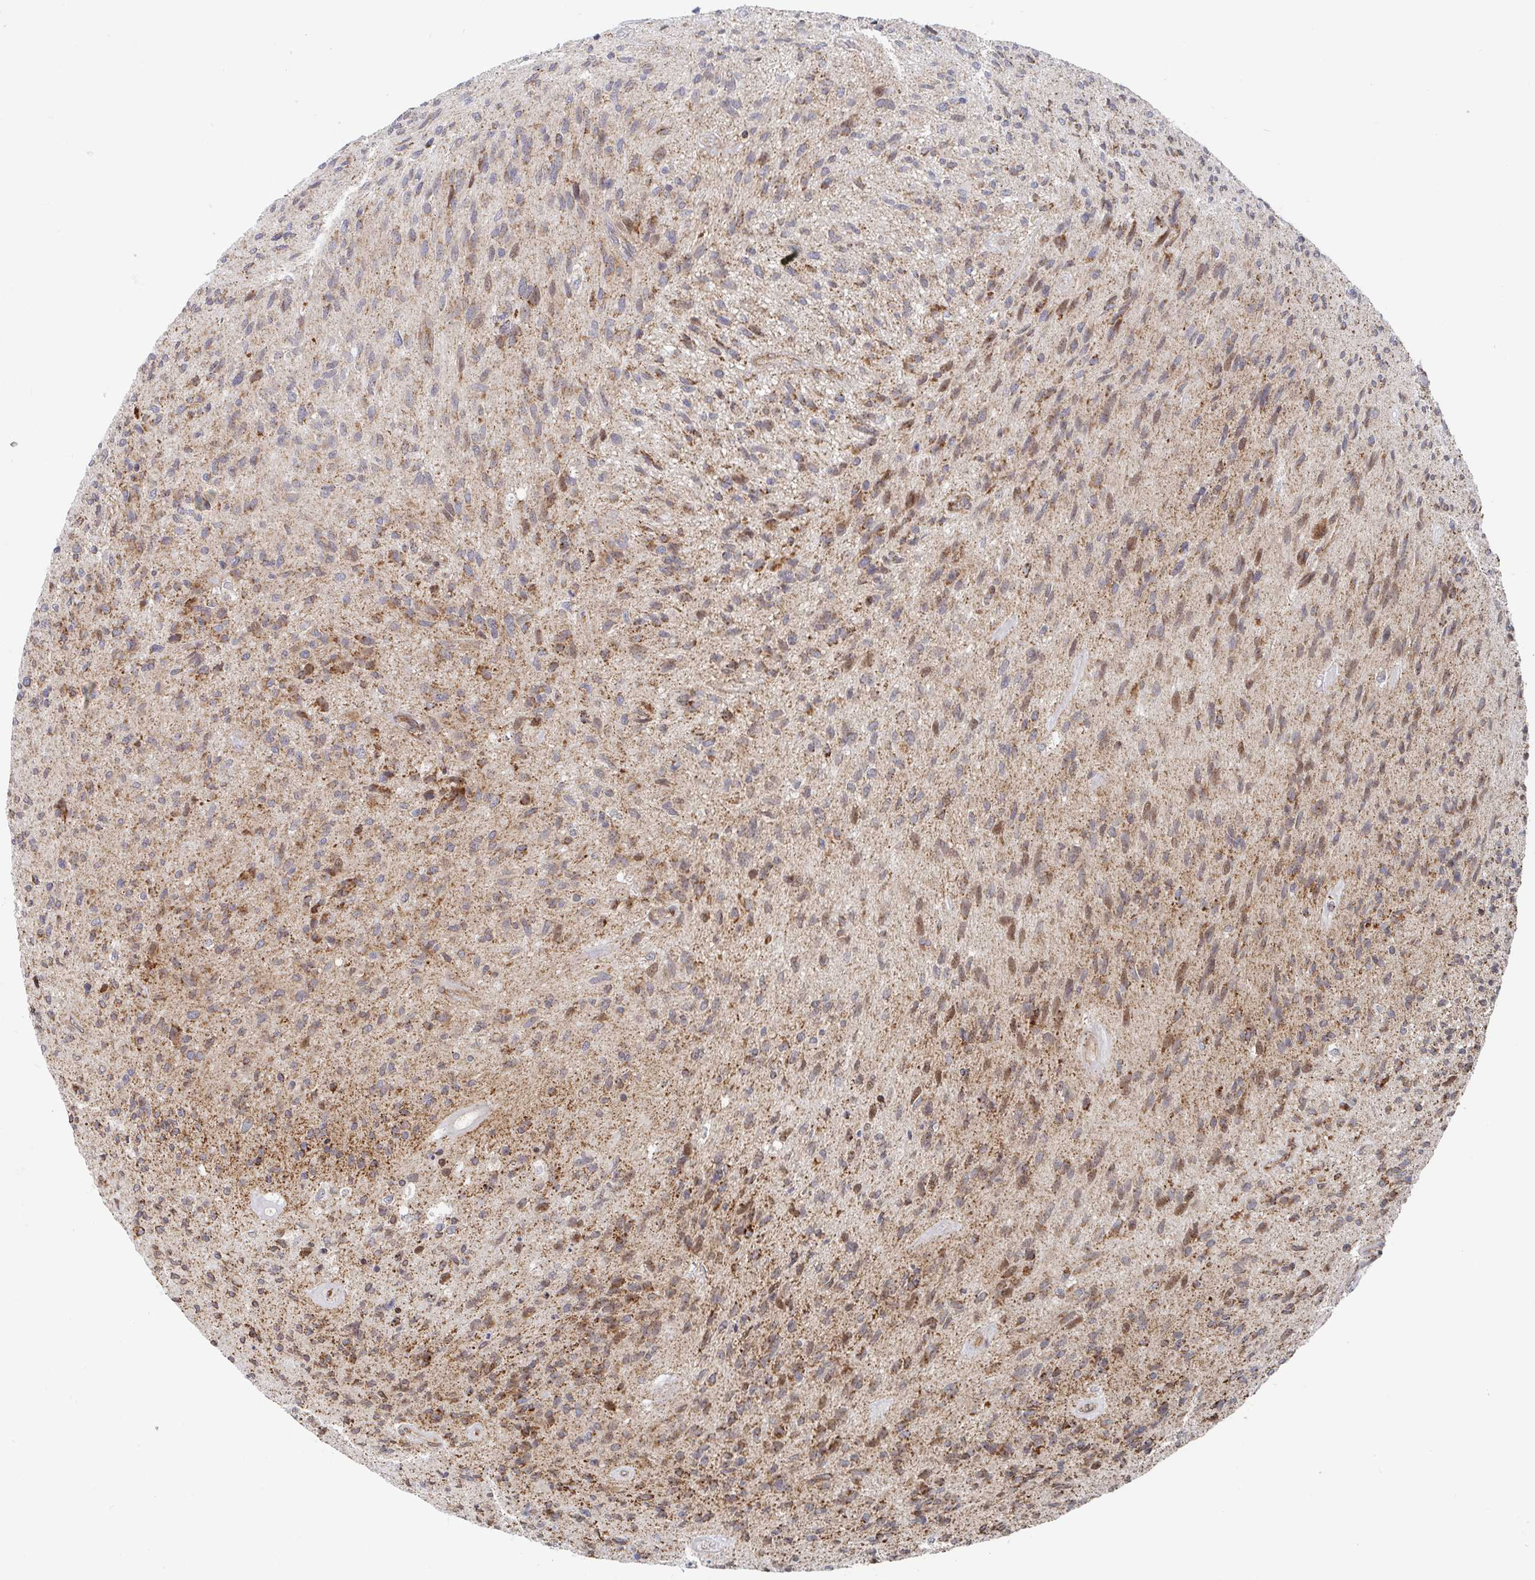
{"staining": {"intensity": "moderate", "quantity": ">75%", "location": "cytoplasmic/membranous"}, "tissue": "glioma", "cell_type": "Tumor cells", "image_type": "cancer", "snomed": [{"axis": "morphology", "description": "Glioma, malignant, High grade"}, {"axis": "topography", "description": "Brain"}], "caption": "Immunohistochemistry micrograph of neoplastic tissue: human malignant high-grade glioma stained using IHC shows medium levels of moderate protein expression localized specifically in the cytoplasmic/membranous of tumor cells, appearing as a cytoplasmic/membranous brown color.", "gene": "STARD8", "patient": {"sex": "male", "age": 54}}